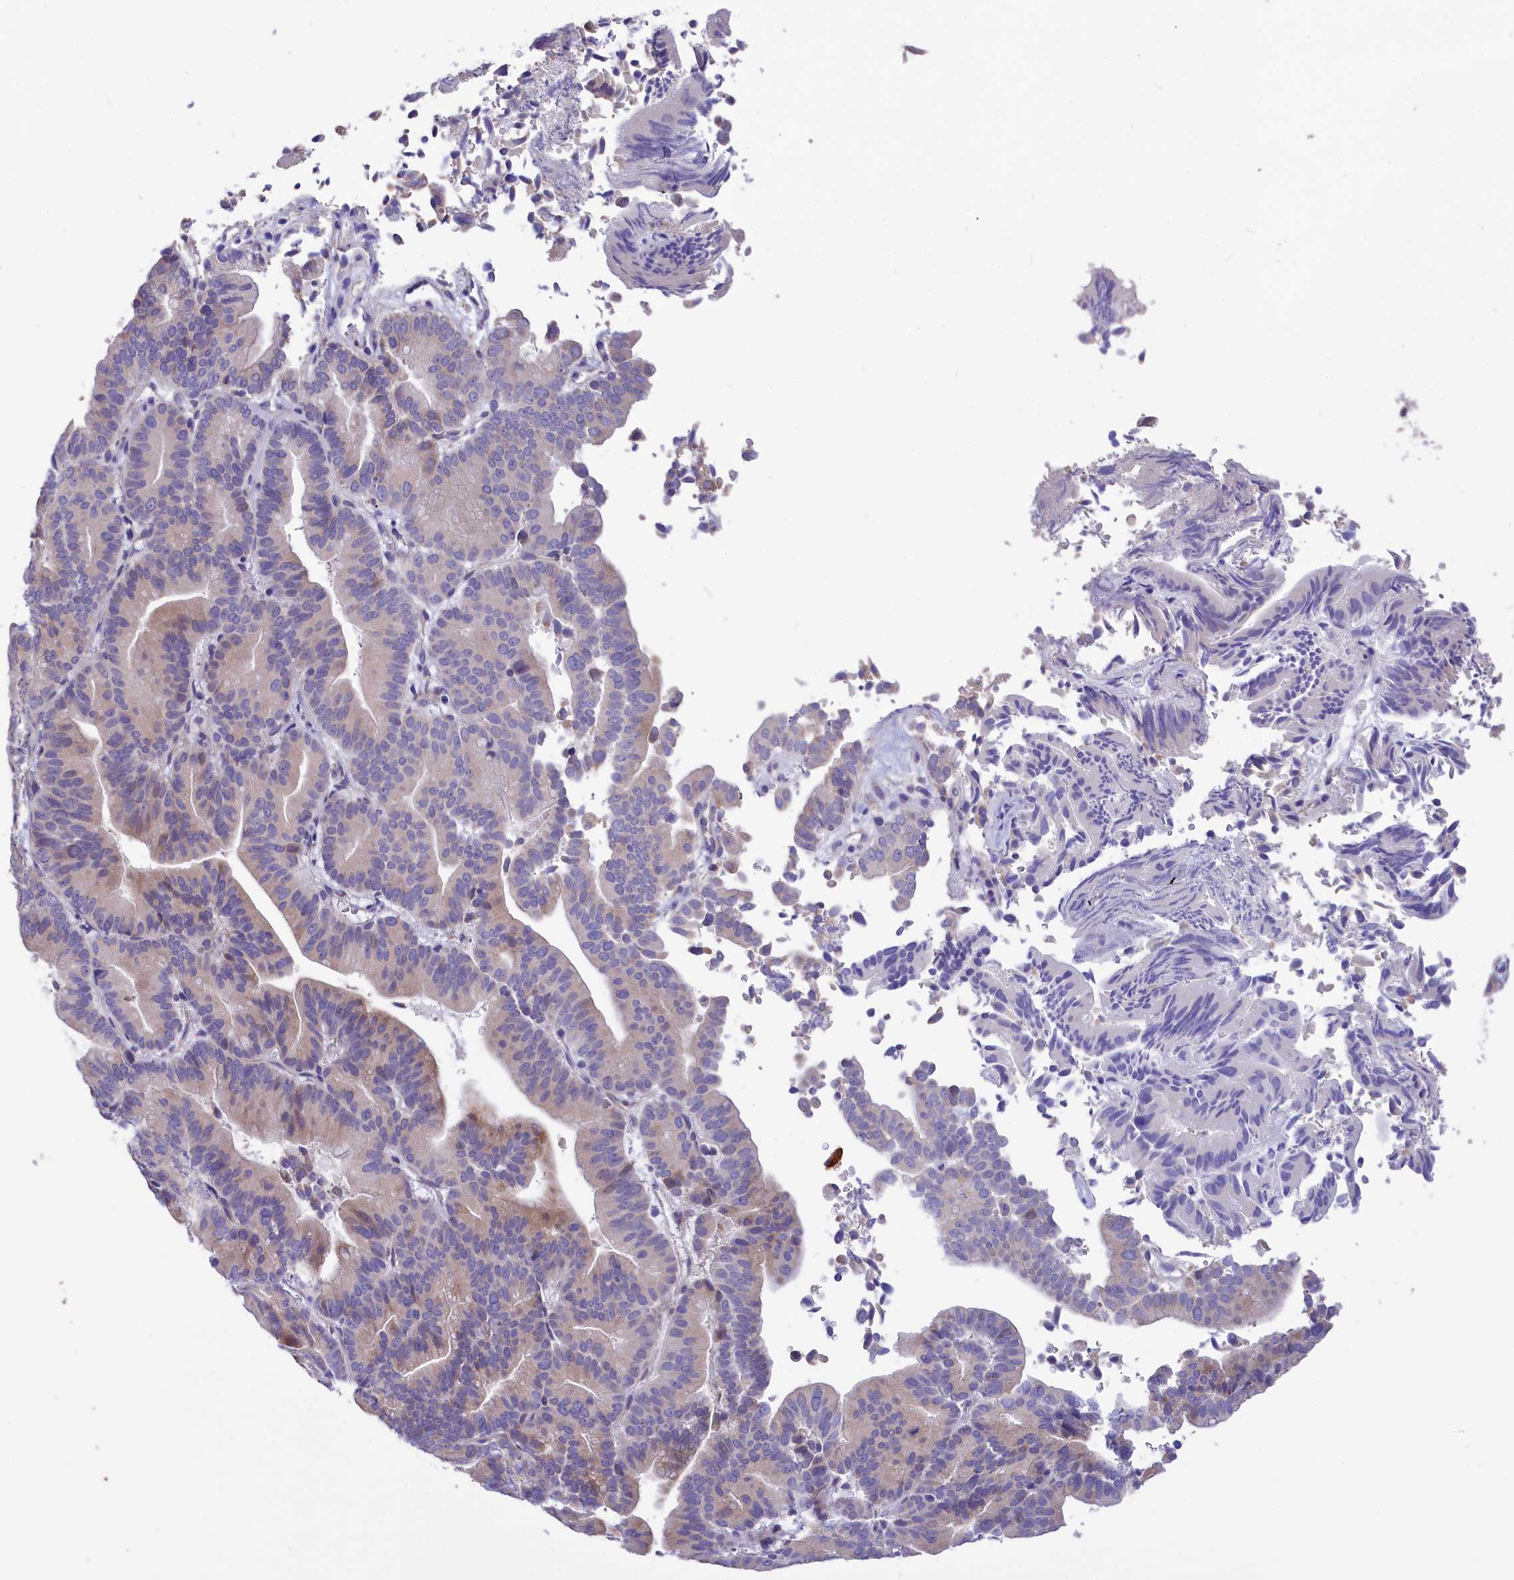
{"staining": {"intensity": "weak", "quantity": "<25%", "location": "cytoplasmic/membranous"}, "tissue": "liver cancer", "cell_type": "Tumor cells", "image_type": "cancer", "snomed": [{"axis": "morphology", "description": "Cholangiocarcinoma"}, {"axis": "topography", "description": "Liver"}], "caption": "Photomicrograph shows no significant protein staining in tumor cells of liver cancer (cholangiocarcinoma).", "gene": "CYP2U1", "patient": {"sex": "female", "age": 75}}